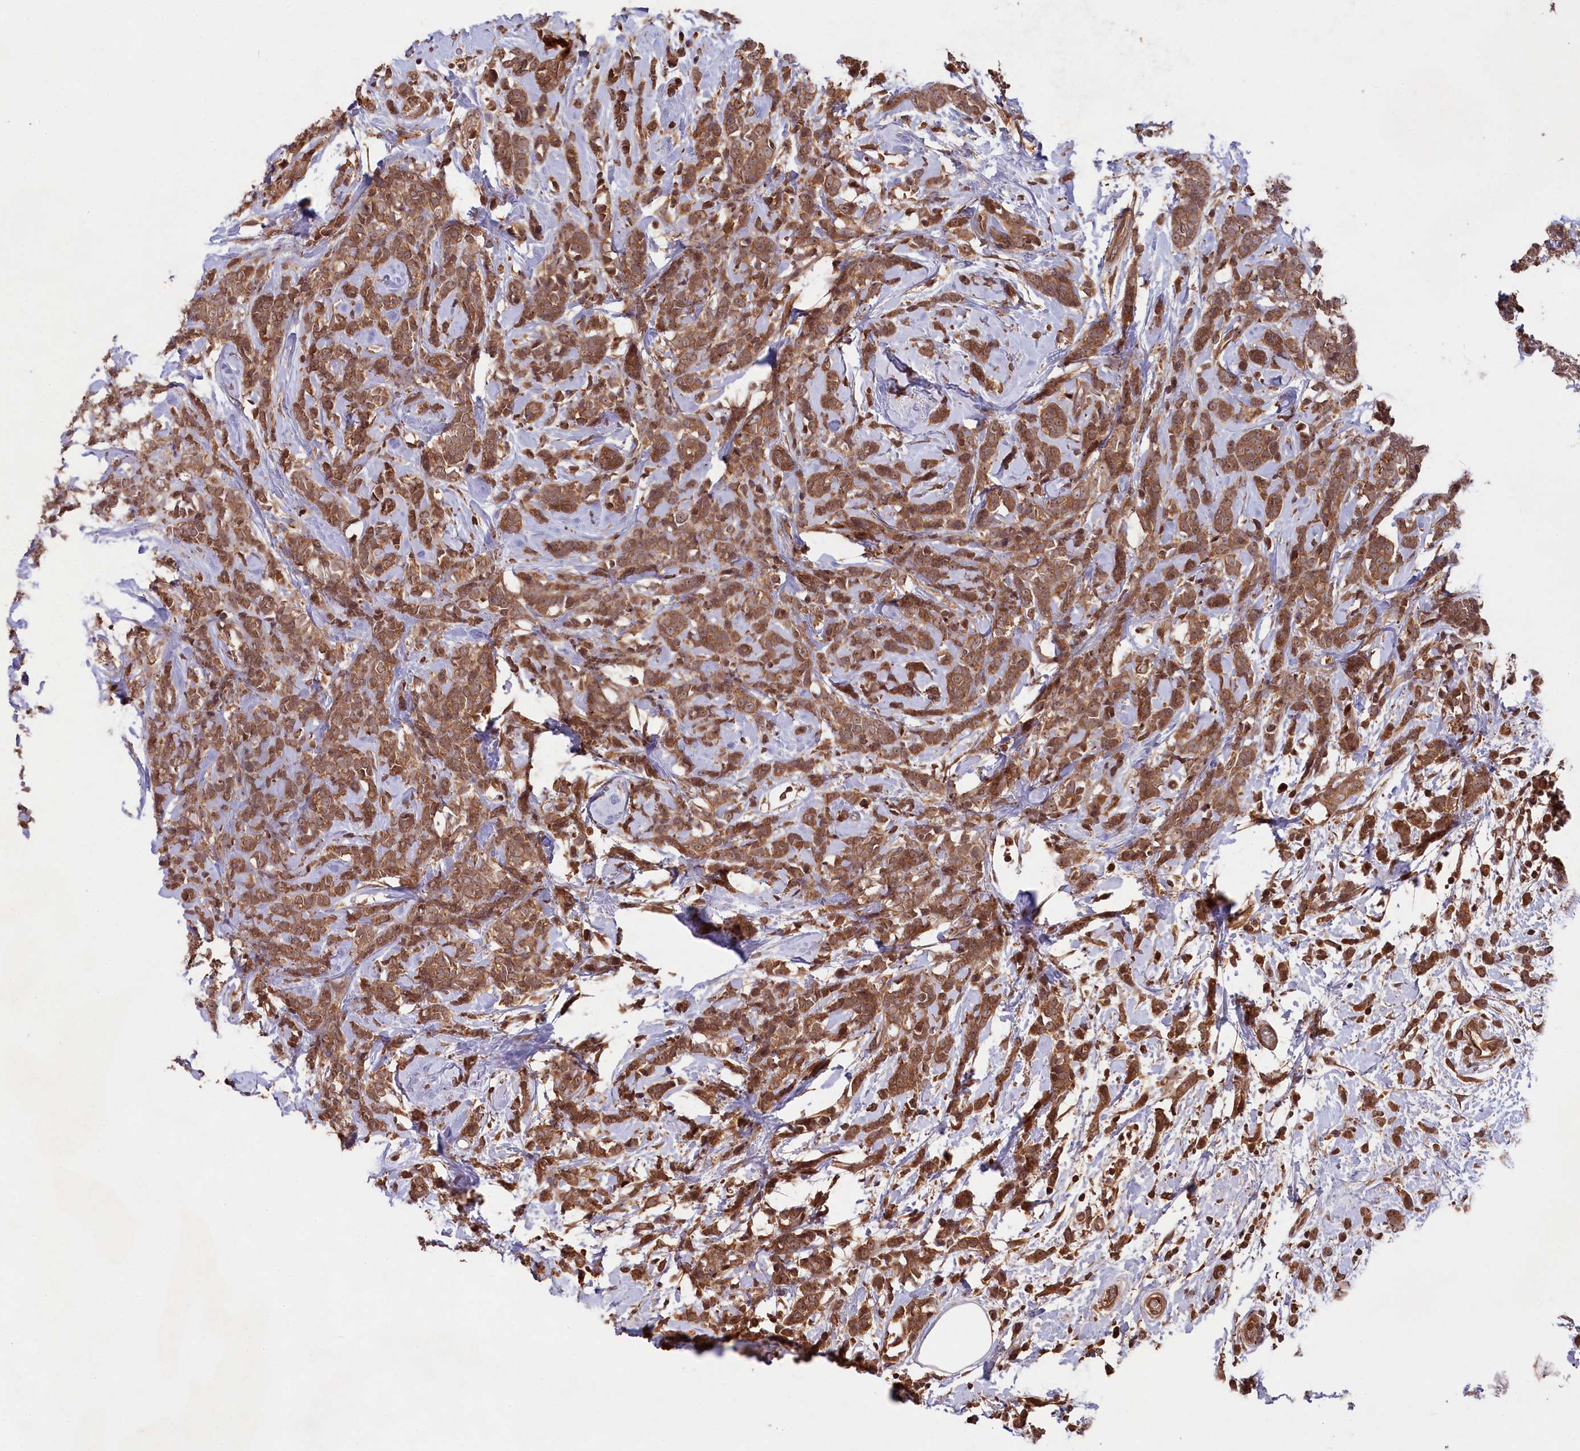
{"staining": {"intensity": "moderate", "quantity": ">75%", "location": "cytoplasmic/membranous"}, "tissue": "breast cancer", "cell_type": "Tumor cells", "image_type": "cancer", "snomed": [{"axis": "morphology", "description": "Lobular carcinoma"}, {"axis": "topography", "description": "Breast"}], "caption": "Breast lobular carcinoma stained for a protein shows moderate cytoplasmic/membranous positivity in tumor cells.", "gene": "CHAC1", "patient": {"sex": "female", "age": 58}}